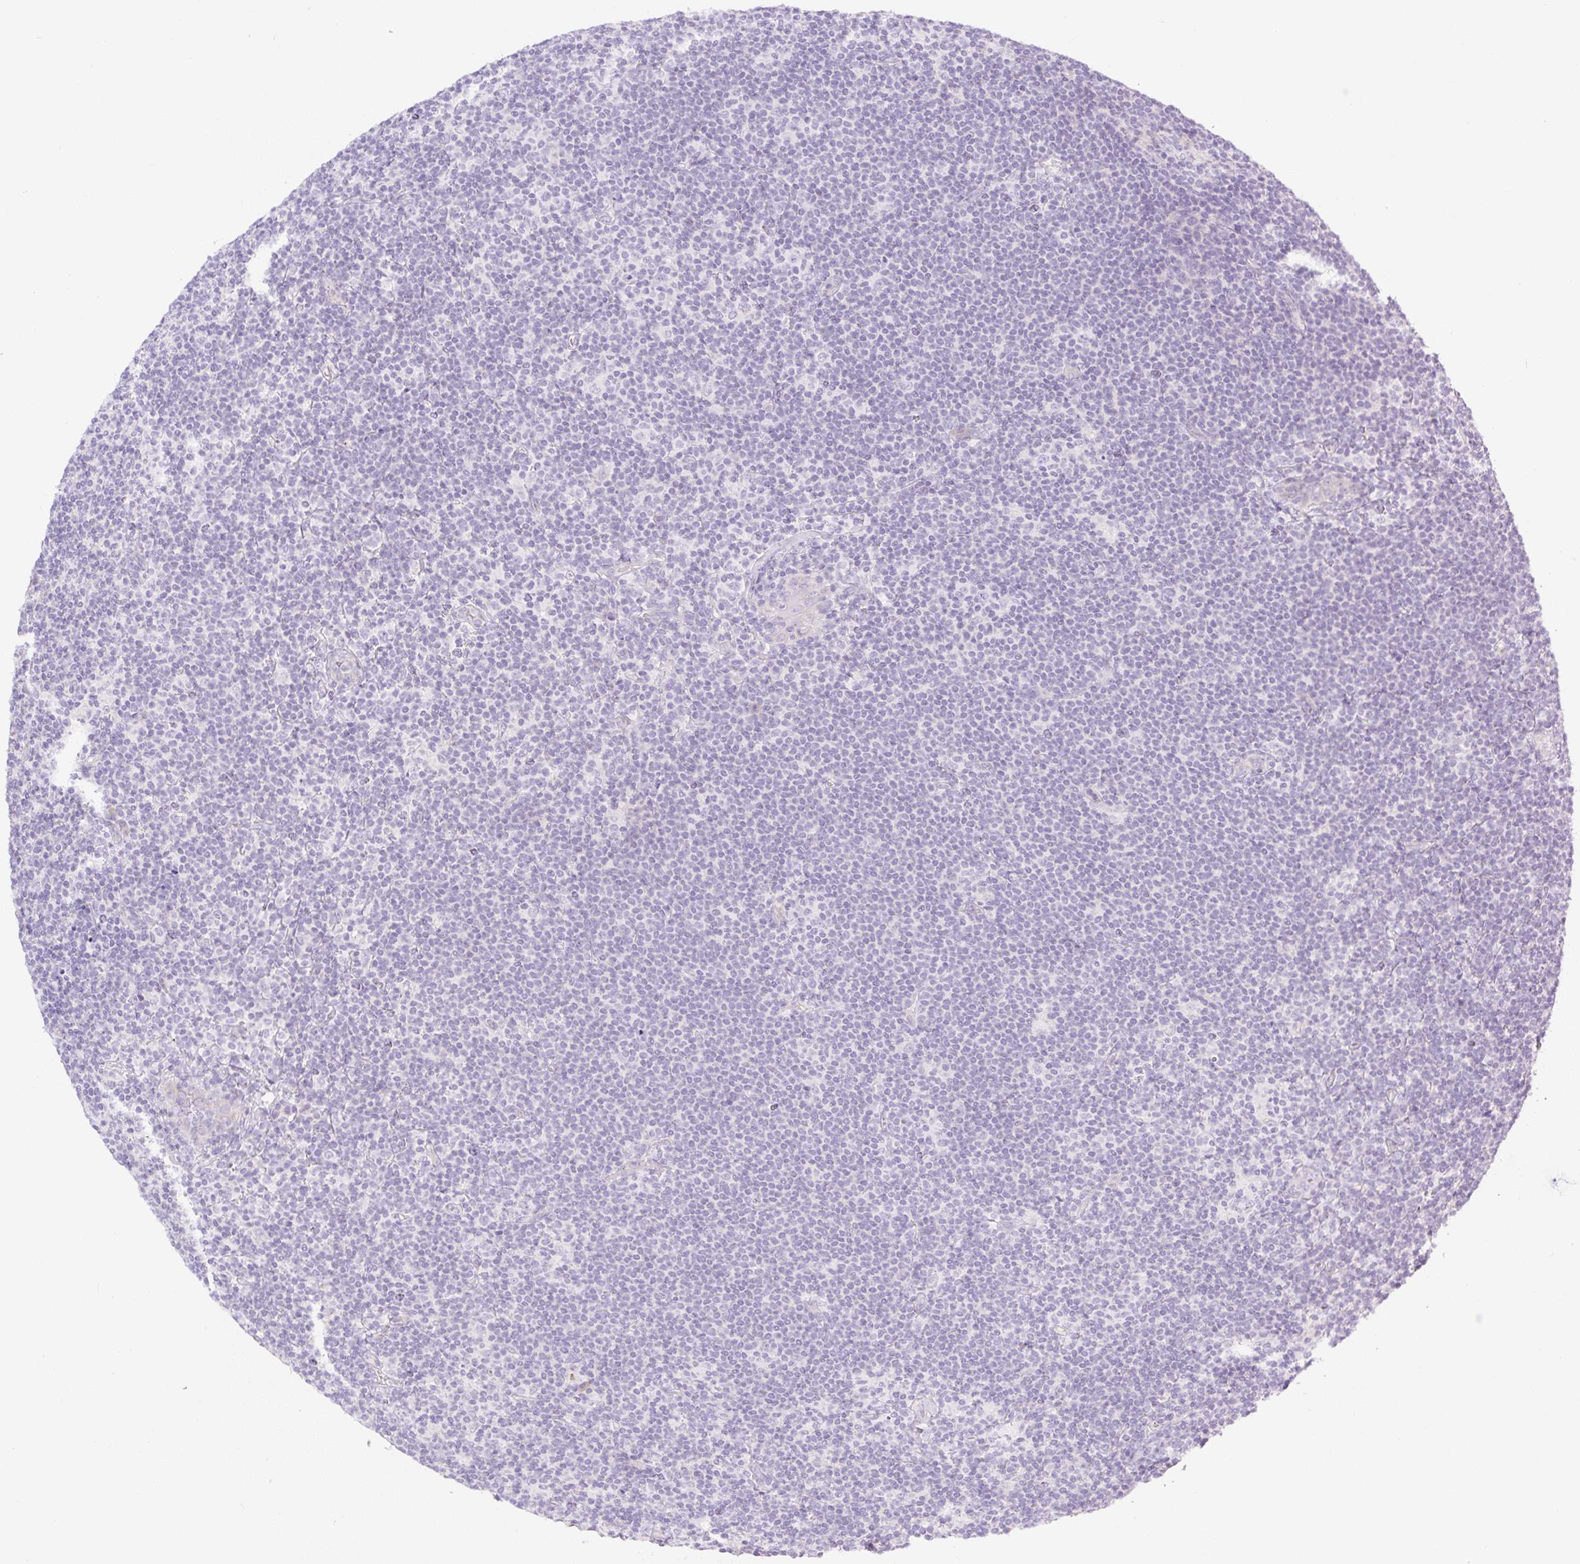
{"staining": {"intensity": "negative", "quantity": "none", "location": "none"}, "tissue": "lymphoma", "cell_type": "Tumor cells", "image_type": "cancer", "snomed": [{"axis": "morphology", "description": "Hodgkin's disease, NOS"}, {"axis": "topography", "description": "Lymph node"}], "caption": "Lymphoma stained for a protein using immunohistochemistry (IHC) displays no positivity tumor cells.", "gene": "MIA2", "patient": {"sex": "female", "age": 57}}